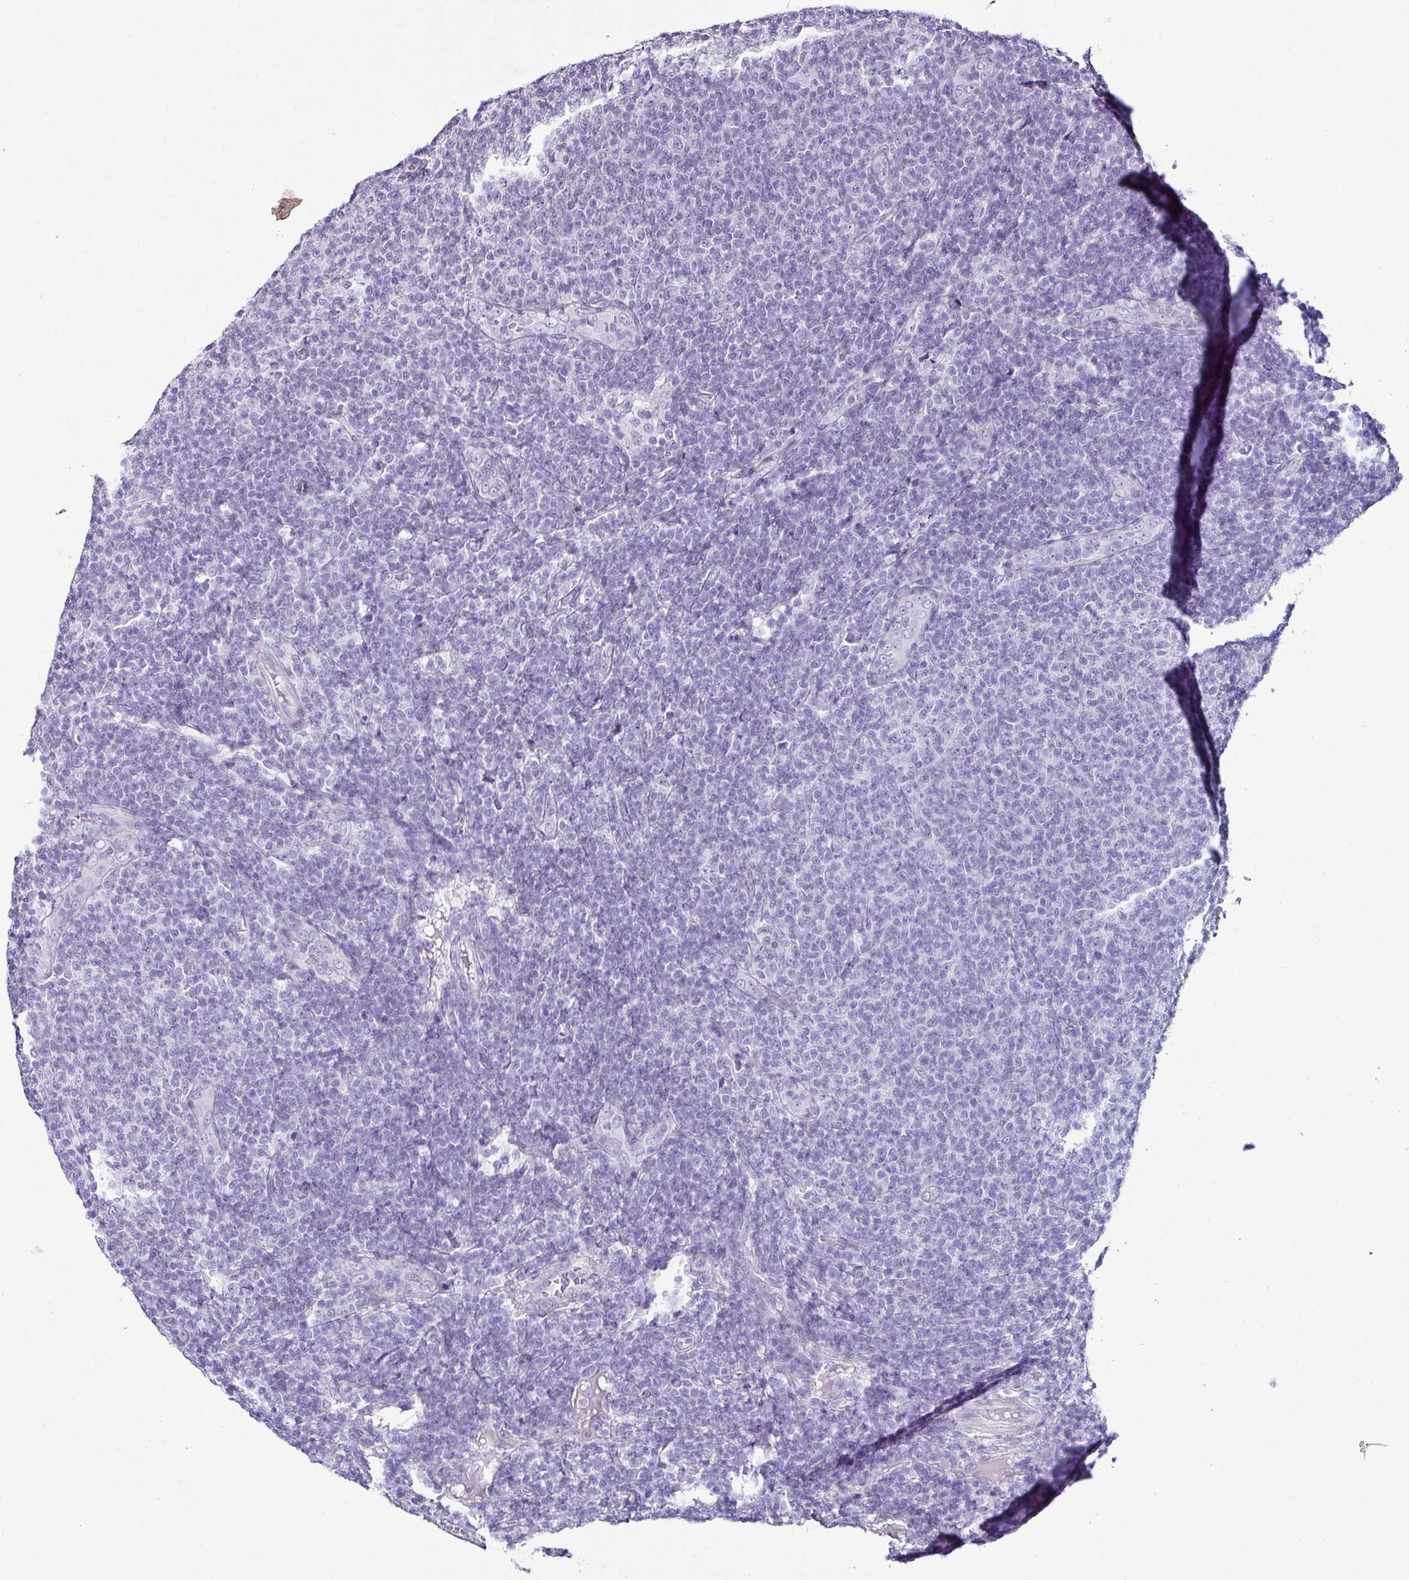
{"staining": {"intensity": "negative", "quantity": "none", "location": "none"}, "tissue": "lymphoma", "cell_type": "Tumor cells", "image_type": "cancer", "snomed": [{"axis": "morphology", "description": "Malignant lymphoma, non-Hodgkin's type, Low grade"}, {"axis": "topography", "description": "Lymph node"}], "caption": "An image of human lymphoma is negative for staining in tumor cells.", "gene": "TRA2A", "patient": {"sex": "male", "age": 66}}